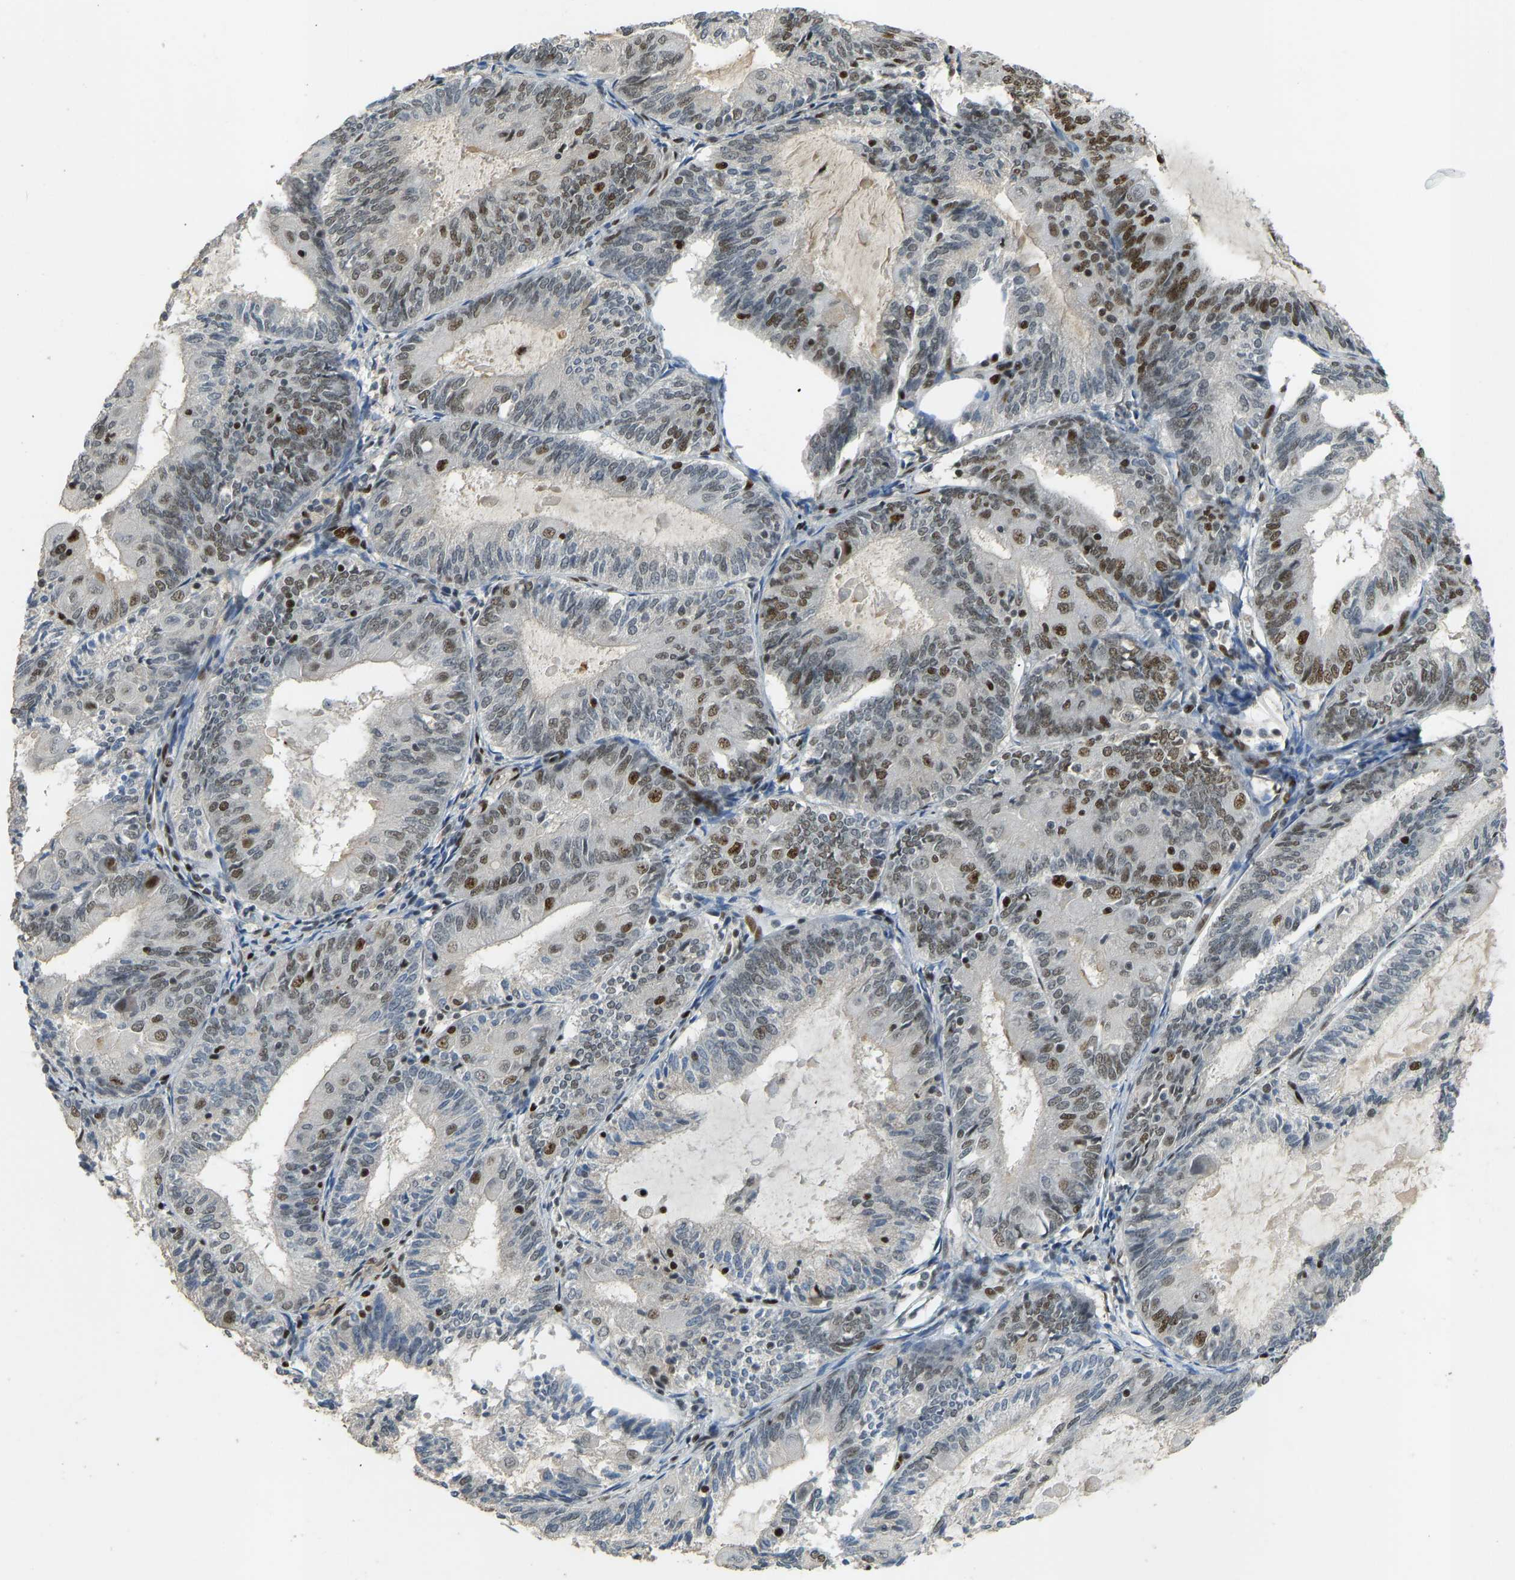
{"staining": {"intensity": "moderate", "quantity": "25%-75%", "location": "nuclear"}, "tissue": "endometrial cancer", "cell_type": "Tumor cells", "image_type": "cancer", "snomed": [{"axis": "morphology", "description": "Adenocarcinoma, NOS"}, {"axis": "topography", "description": "Endometrium"}], "caption": "Immunohistochemistry (DAB) staining of adenocarcinoma (endometrial) shows moderate nuclear protein expression in about 25%-75% of tumor cells. The staining was performed using DAB (3,3'-diaminobenzidine) to visualize the protein expression in brown, while the nuclei were stained in blue with hematoxylin (Magnification: 20x).", "gene": "FOXK1", "patient": {"sex": "female", "age": 81}}